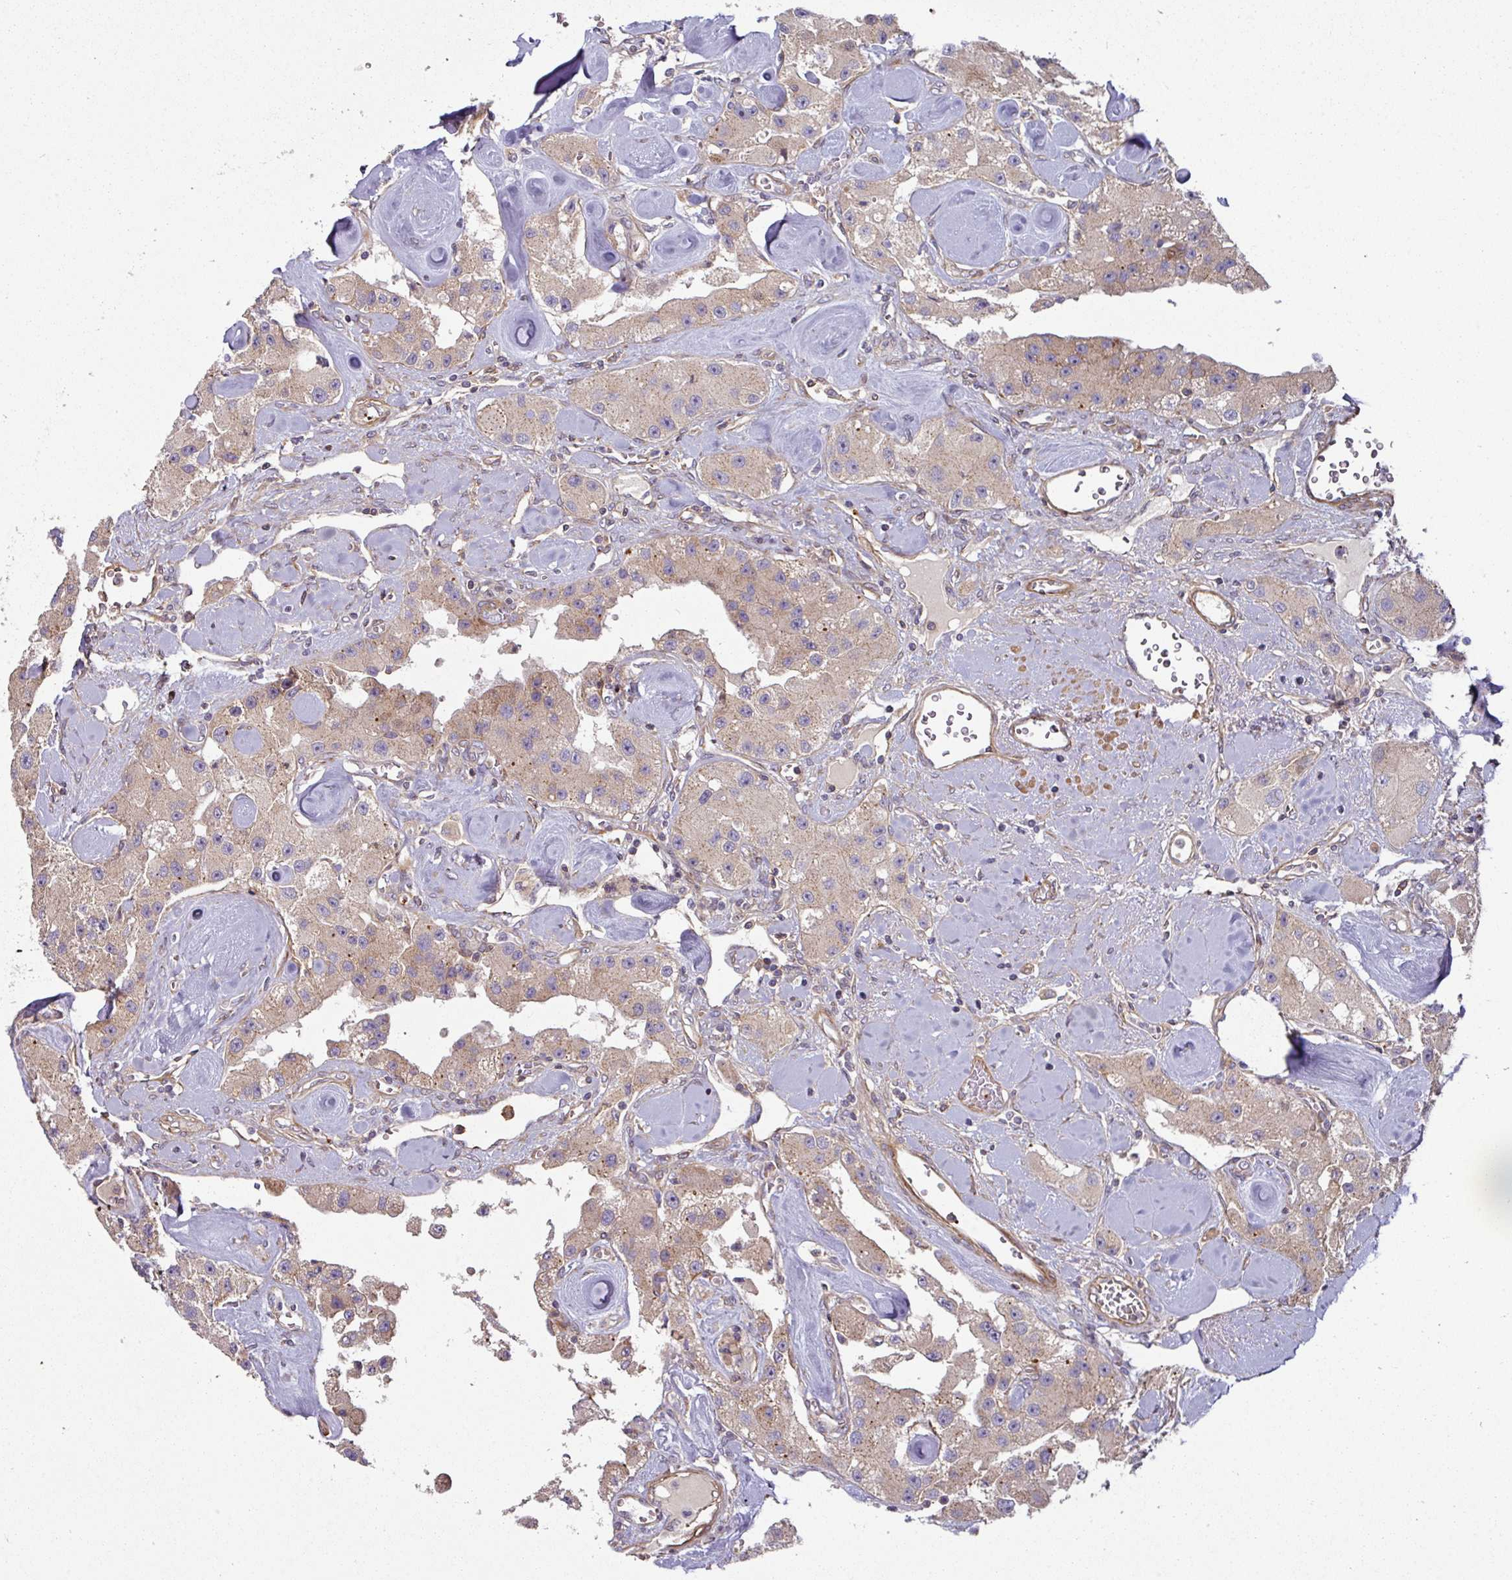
{"staining": {"intensity": "weak", "quantity": ">75%", "location": "cytoplasmic/membranous"}, "tissue": "carcinoid", "cell_type": "Tumor cells", "image_type": "cancer", "snomed": [{"axis": "morphology", "description": "Carcinoid, malignant, NOS"}, {"axis": "topography", "description": "Pancreas"}], "caption": "High-power microscopy captured an IHC histopathology image of carcinoid (malignant), revealing weak cytoplasmic/membranous staining in about >75% of tumor cells.", "gene": "CASP2", "patient": {"sex": "male", "age": 41}}